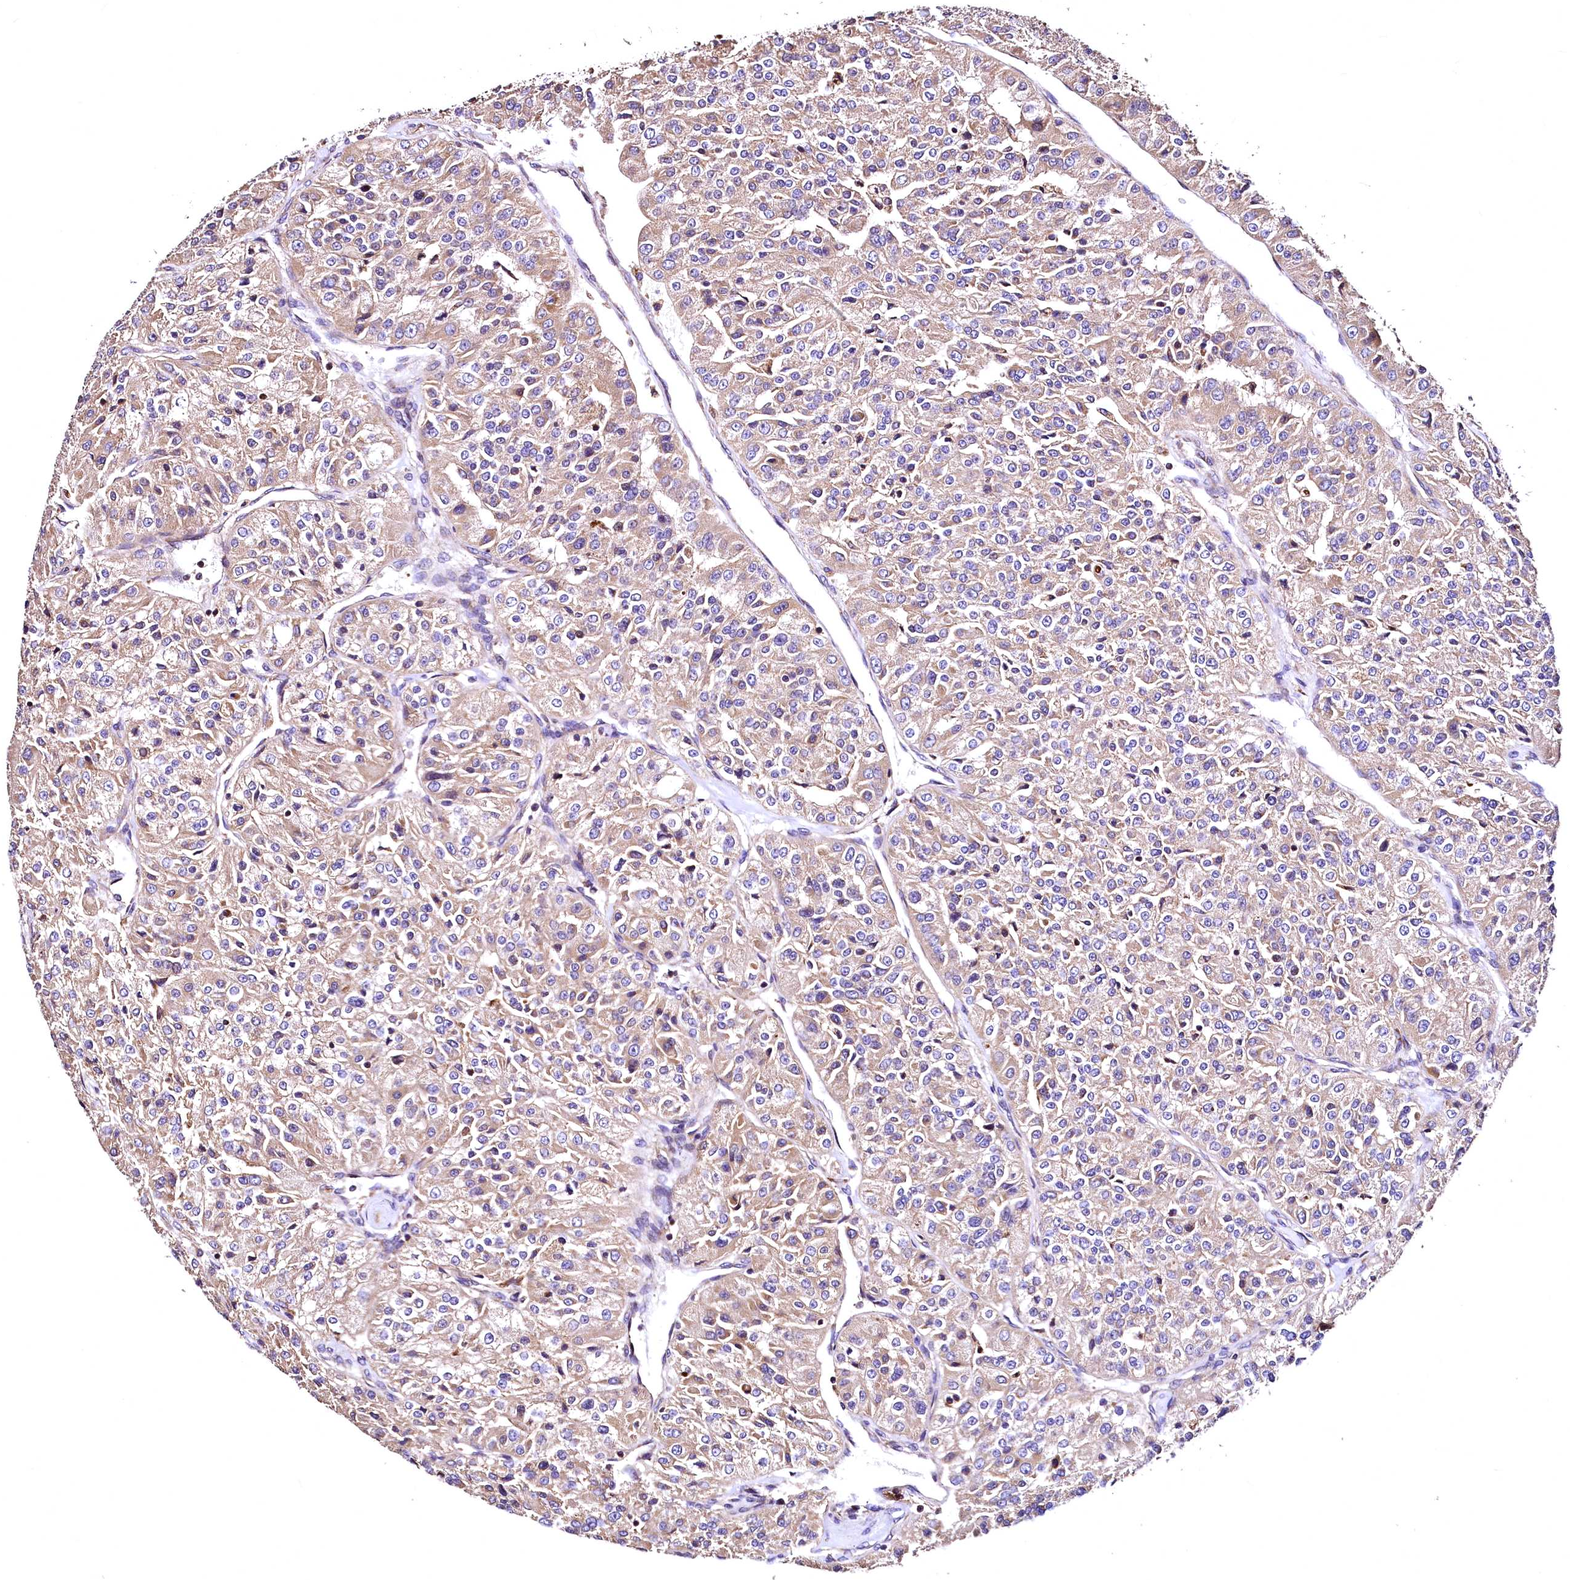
{"staining": {"intensity": "weak", "quantity": "25%-75%", "location": "cytoplasmic/membranous"}, "tissue": "renal cancer", "cell_type": "Tumor cells", "image_type": "cancer", "snomed": [{"axis": "morphology", "description": "Adenocarcinoma, NOS"}, {"axis": "topography", "description": "Kidney"}], "caption": "Tumor cells demonstrate low levels of weak cytoplasmic/membranous expression in about 25%-75% of cells in human renal adenocarcinoma. (Brightfield microscopy of DAB IHC at high magnification).", "gene": "LRSAM1", "patient": {"sex": "female", "age": 63}}